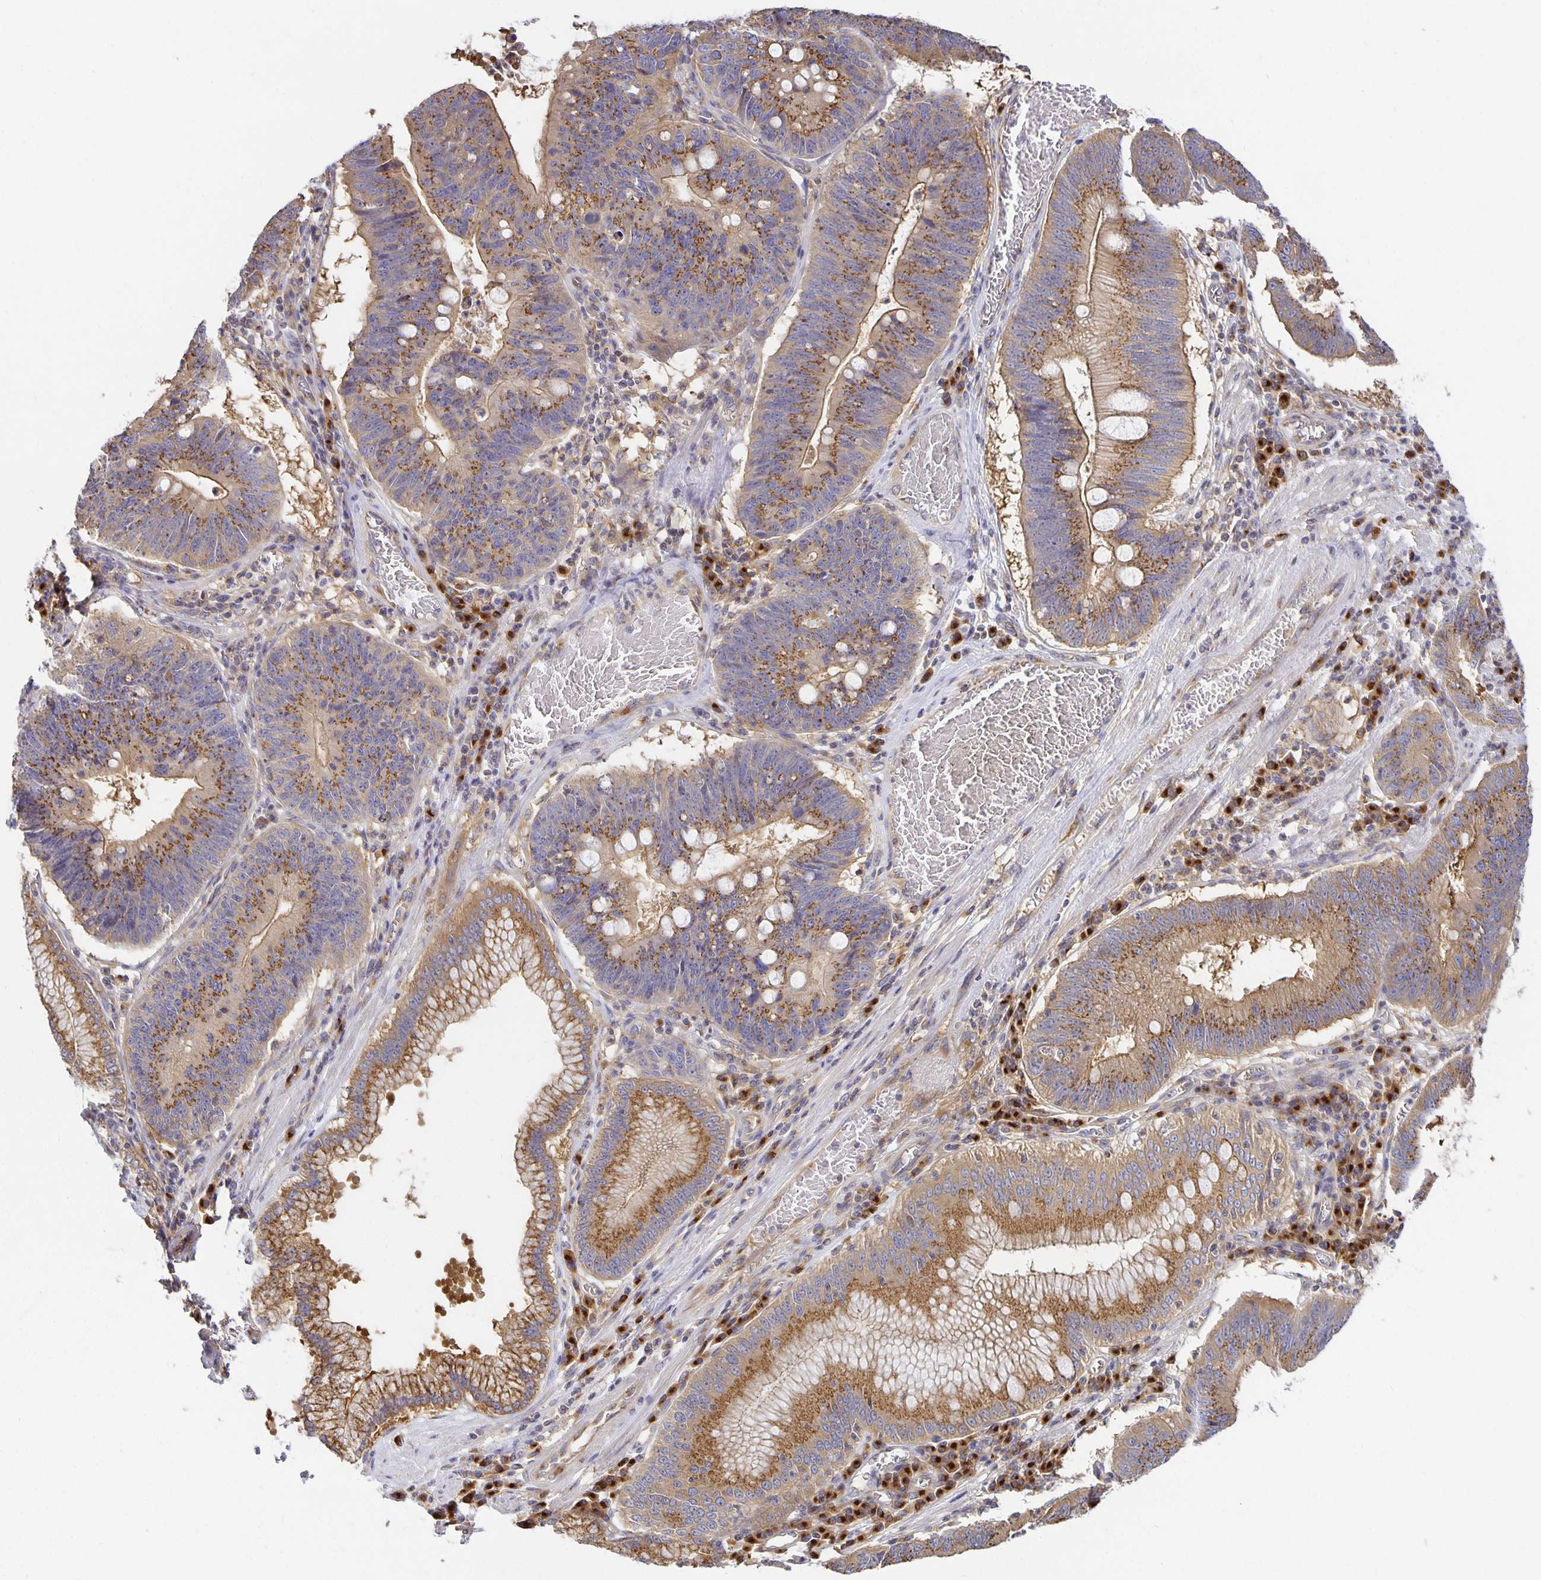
{"staining": {"intensity": "moderate", "quantity": ">75%", "location": "cytoplasmic/membranous"}, "tissue": "stomach cancer", "cell_type": "Tumor cells", "image_type": "cancer", "snomed": [{"axis": "morphology", "description": "Adenocarcinoma, NOS"}, {"axis": "topography", "description": "Stomach"}], "caption": "Brown immunohistochemical staining in human adenocarcinoma (stomach) reveals moderate cytoplasmic/membranous expression in about >75% of tumor cells.", "gene": "USO1", "patient": {"sex": "male", "age": 59}}